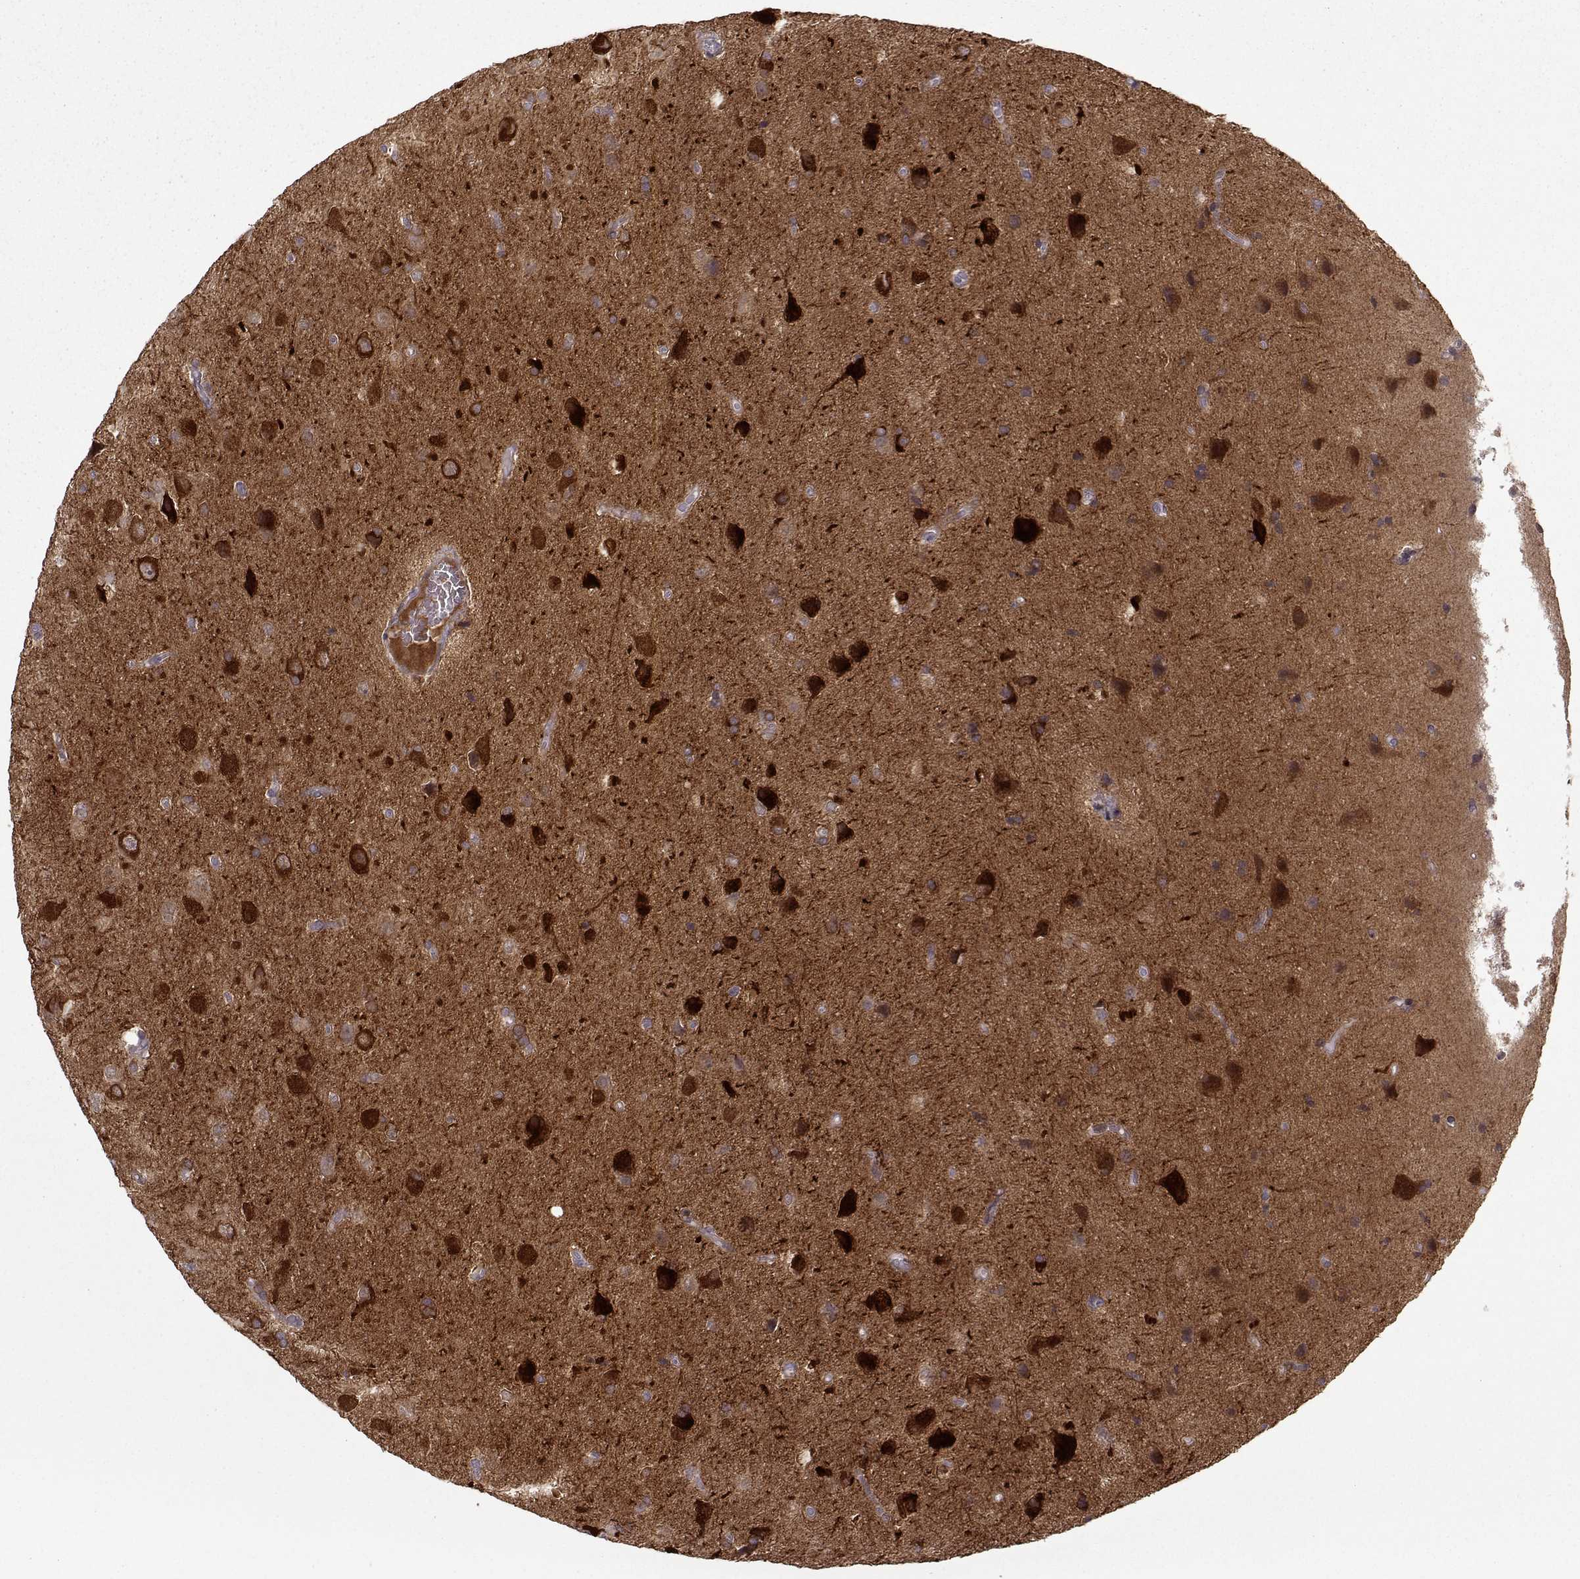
{"staining": {"intensity": "moderate", "quantity": "<25%", "location": "cytoplasmic/membranous"}, "tissue": "glioma", "cell_type": "Tumor cells", "image_type": "cancer", "snomed": [{"axis": "morphology", "description": "Glioma, malignant, Low grade"}, {"axis": "topography", "description": "Brain"}], "caption": "Immunohistochemical staining of human glioma demonstrates low levels of moderate cytoplasmic/membranous protein expression in about <25% of tumor cells. The protein is shown in brown color, while the nuclei are stained blue.", "gene": "NECAB3", "patient": {"sex": "male", "age": 58}}